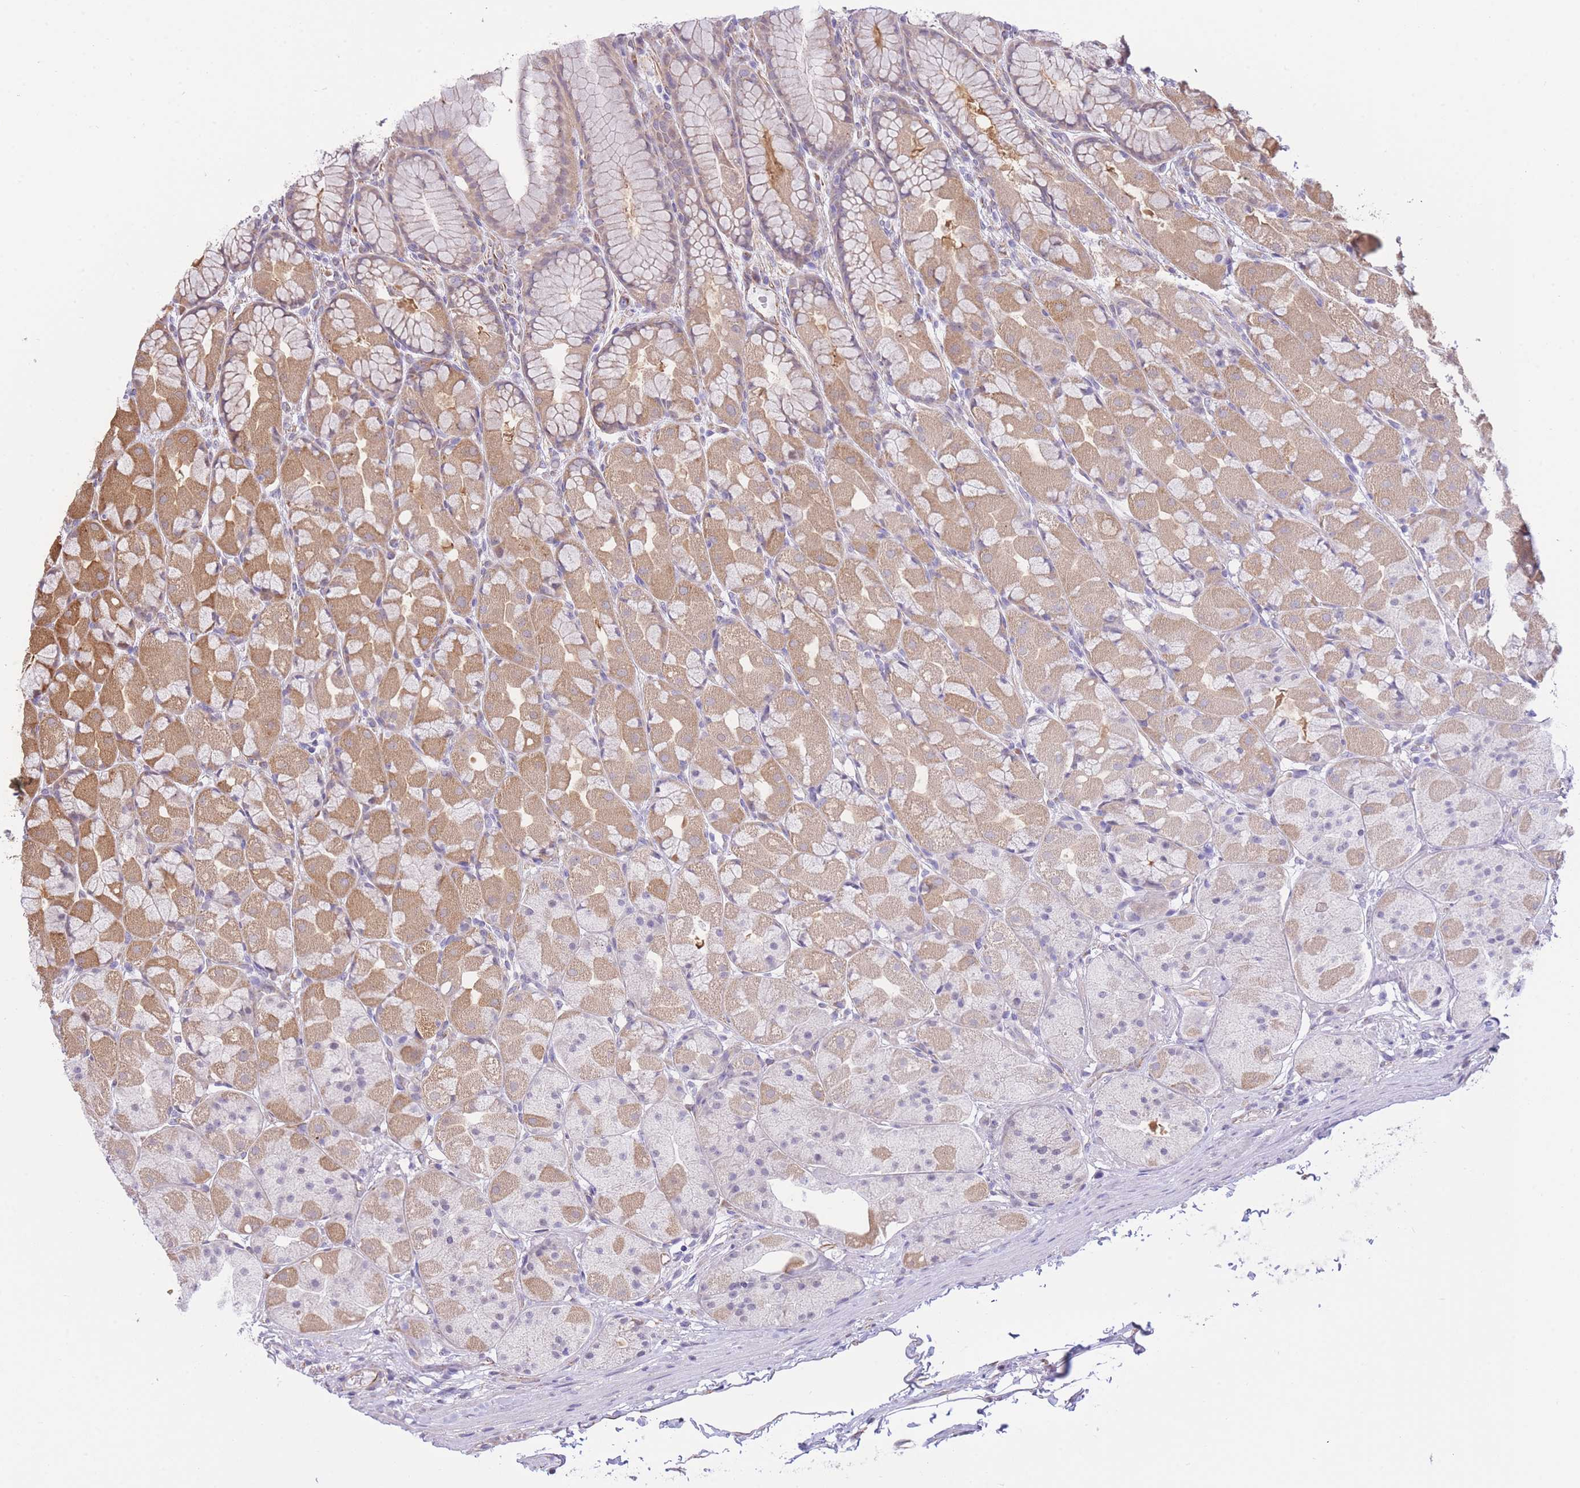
{"staining": {"intensity": "moderate", "quantity": "25%-75%", "location": "cytoplasmic/membranous"}, "tissue": "stomach", "cell_type": "Glandular cells", "image_type": "normal", "snomed": [{"axis": "morphology", "description": "Normal tissue, NOS"}, {"axis": "topography", "description": "Stomach"}], "caption": "The photomicrograph reveals staining of benign stomach, revealing moderate cytoplasmic/membranous protein positivity (brown color) within glandular cells.", "gene": "PSG11", "patient": {"sex": "male", "age": 57}}